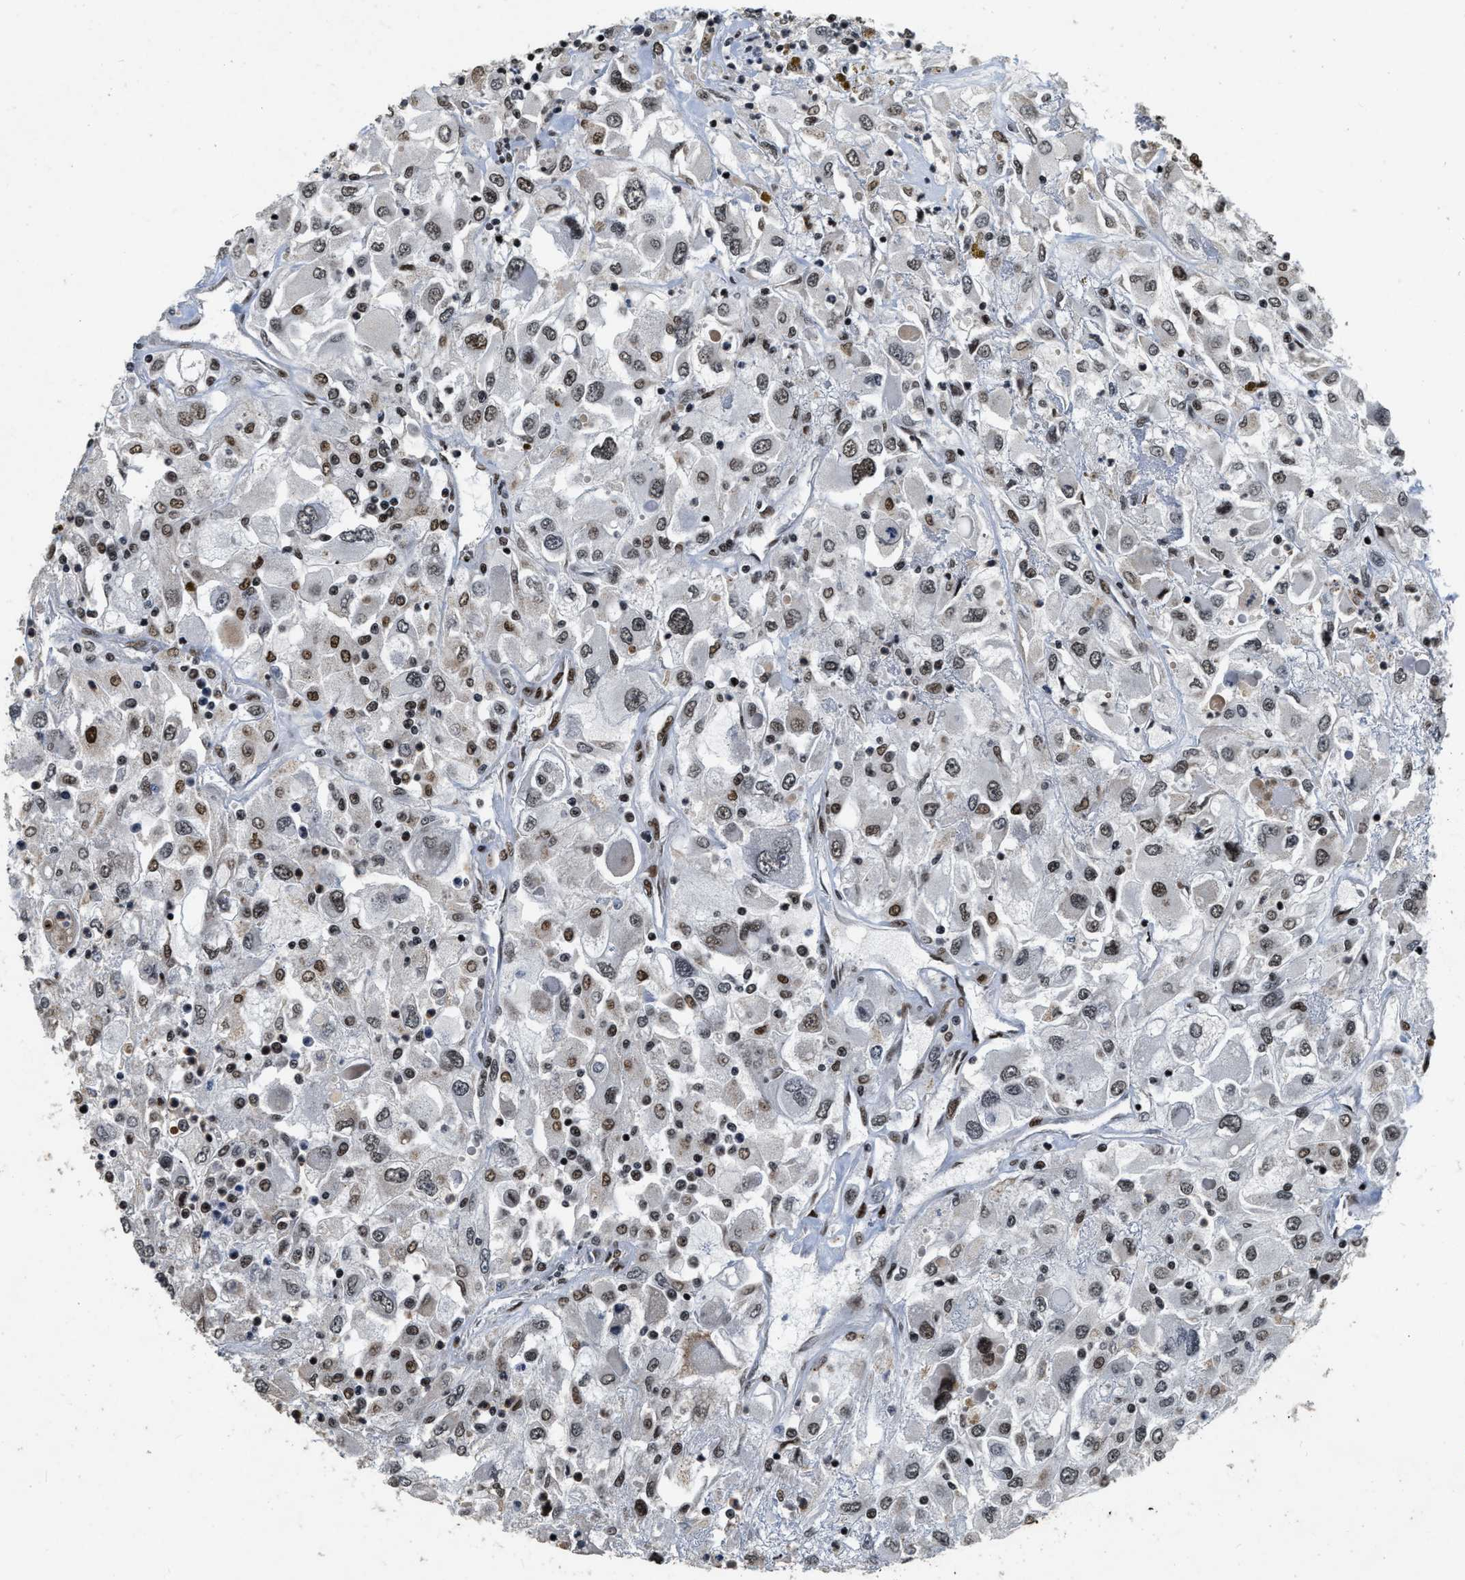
{"staining": {"intensity": "moderate", "quantity": ">75%", "location": "nuclear"}, "tissue": "renal cancer", "cell_type": "Tumor cells", "image_type": "cancer", "snomed": [{"axis": "morphology", "description": "Adenocarcinoma, NOS"}, {"axis": "topography", "description": "Kidney"}], "caption": "A micrograph showing moderate nuclear positivity in approximately >75% of tumor cells in adenocarcinoma (renal), as visualized by brown immunohistochemical staining.", "gene": "SMARCB1", "patient": {"sex": "female", "age": 52}}